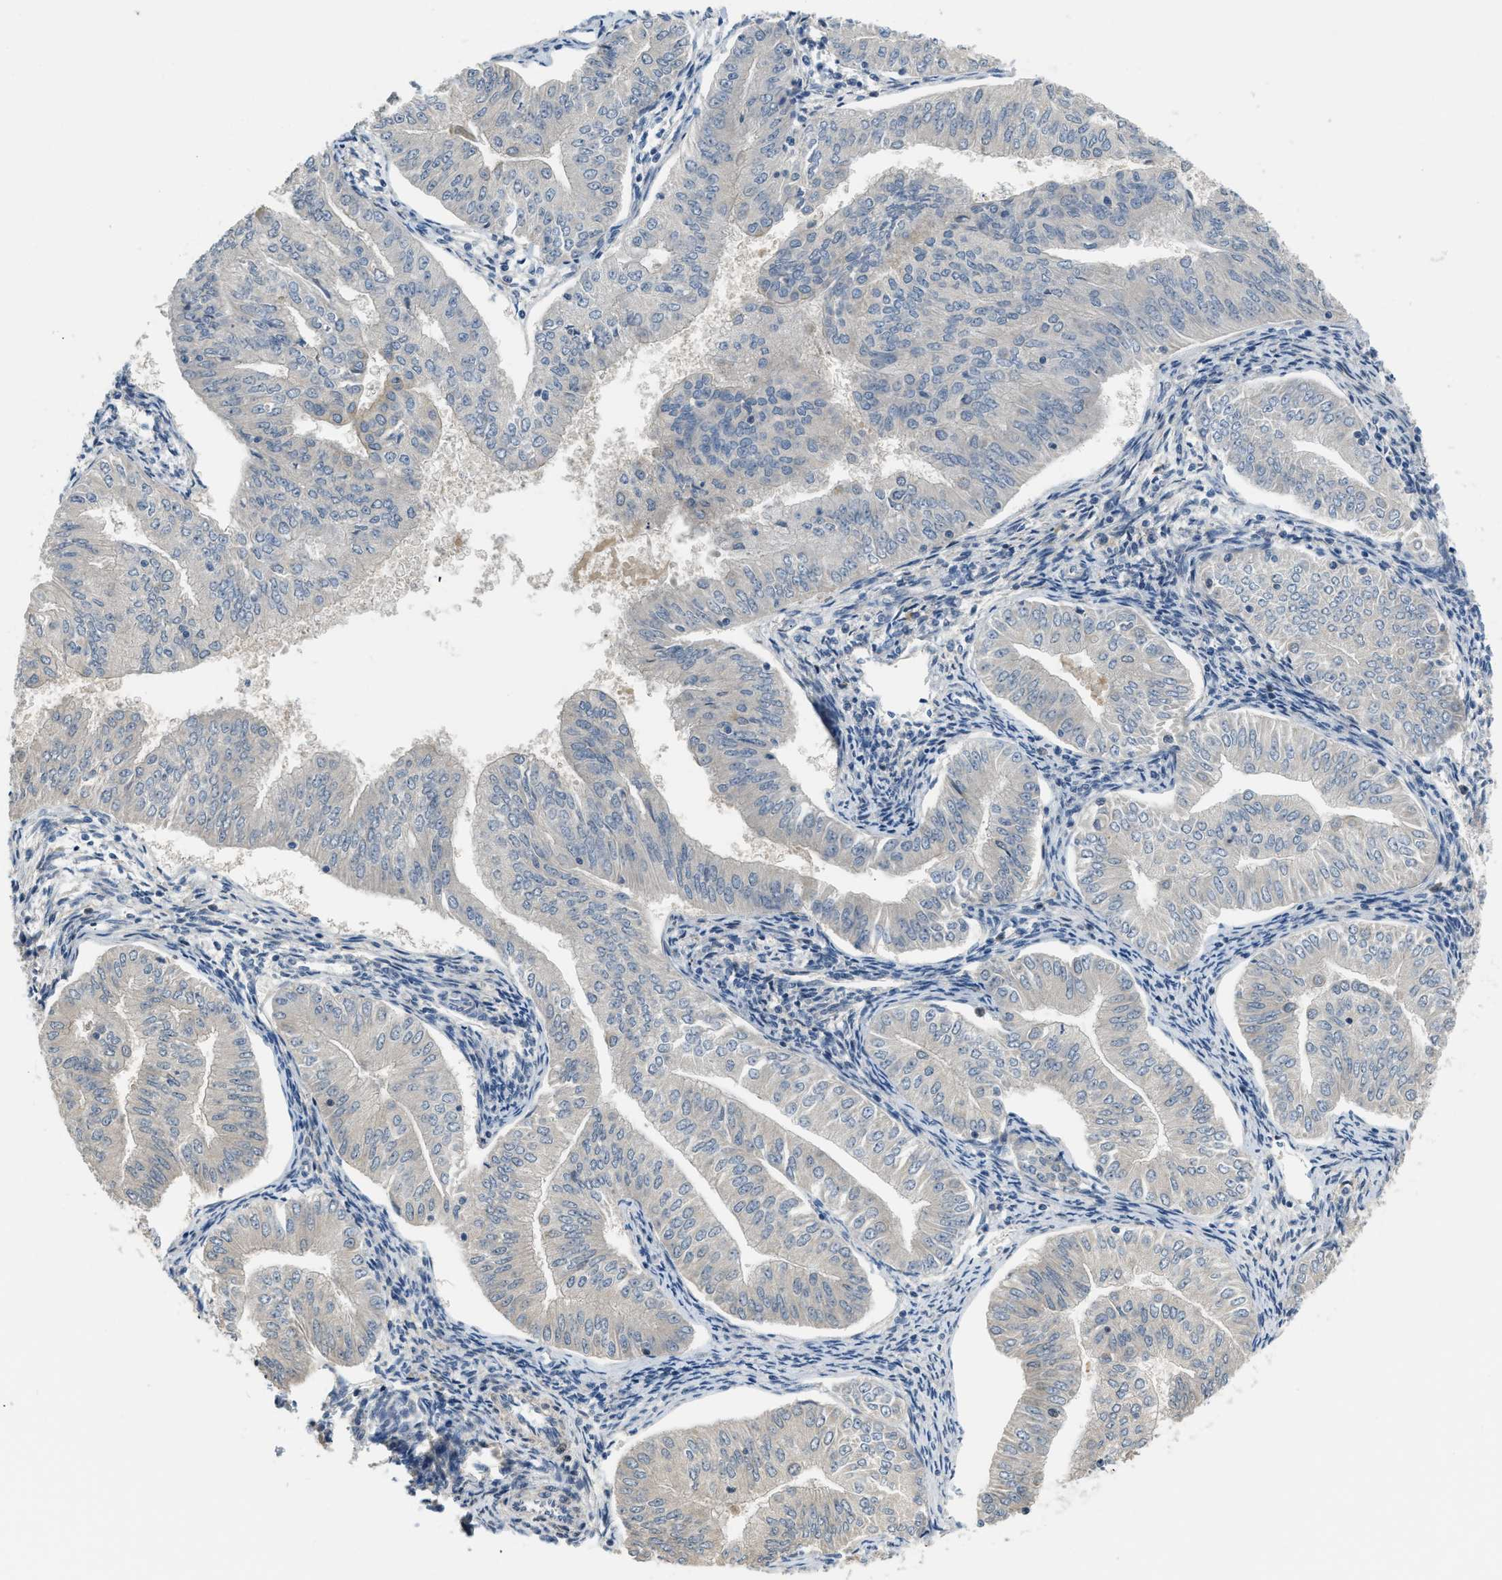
{"staining": {"intensity": "negative", "quantity": "none", "location": "none"}, "tissue": "endometrial cancer", "cell_type": "Tumor cells", "image_type": "cancer", "snomed": [{"axis": "morphology", "description": "Normal tissue, NOS"}, {"axis": "morphology", "description": "Adenocarcinoma, NOS"}, {"axis": "topography", "description": "Endometrium"}], "caption": "Image shows no significant protein positivity in tumor cells of endometrial cancer.", "gene": "TMEM154", "patient": {"sex": "female", "age": 53}}